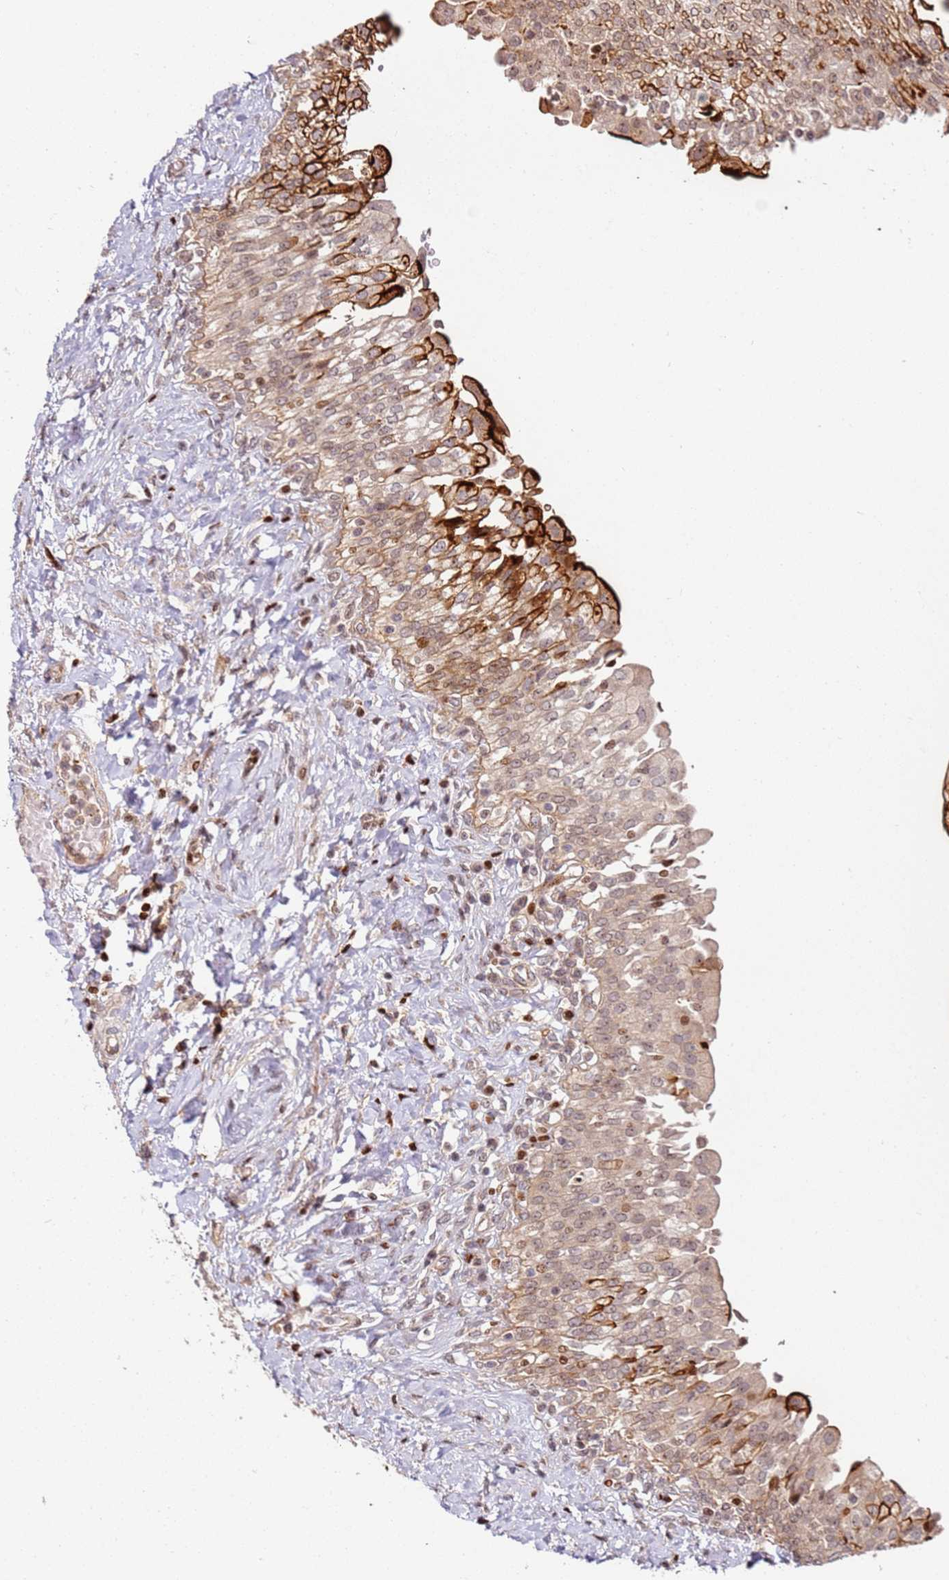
{"staining": {"intensity": "strong", "quantity": "25%-75%", "location": "cytoplasmic/membranous,nuclear"}, "tissue": "urinary bladder", "cell_type": "Urothelial cells", "image_type": "normal", "snomed": [{"axis": "morphology", "description": "Normal tissue, NOS"}, {"axis": "morphology", "description": "Inflammation, NOS"}, {"axis": "topography", "description": "Urinary bladder"}], "caption": "Normal urinary bladder shows strong cytoplasmic/membranous,nuclear staining in about 25%-75% of urothelial cells Immunohistochemistry (ihc) stains the protein in brown and the nuclei are stained blue..", "gene": "TMEM233", "patient": {"sex": "male", "age": 64}}